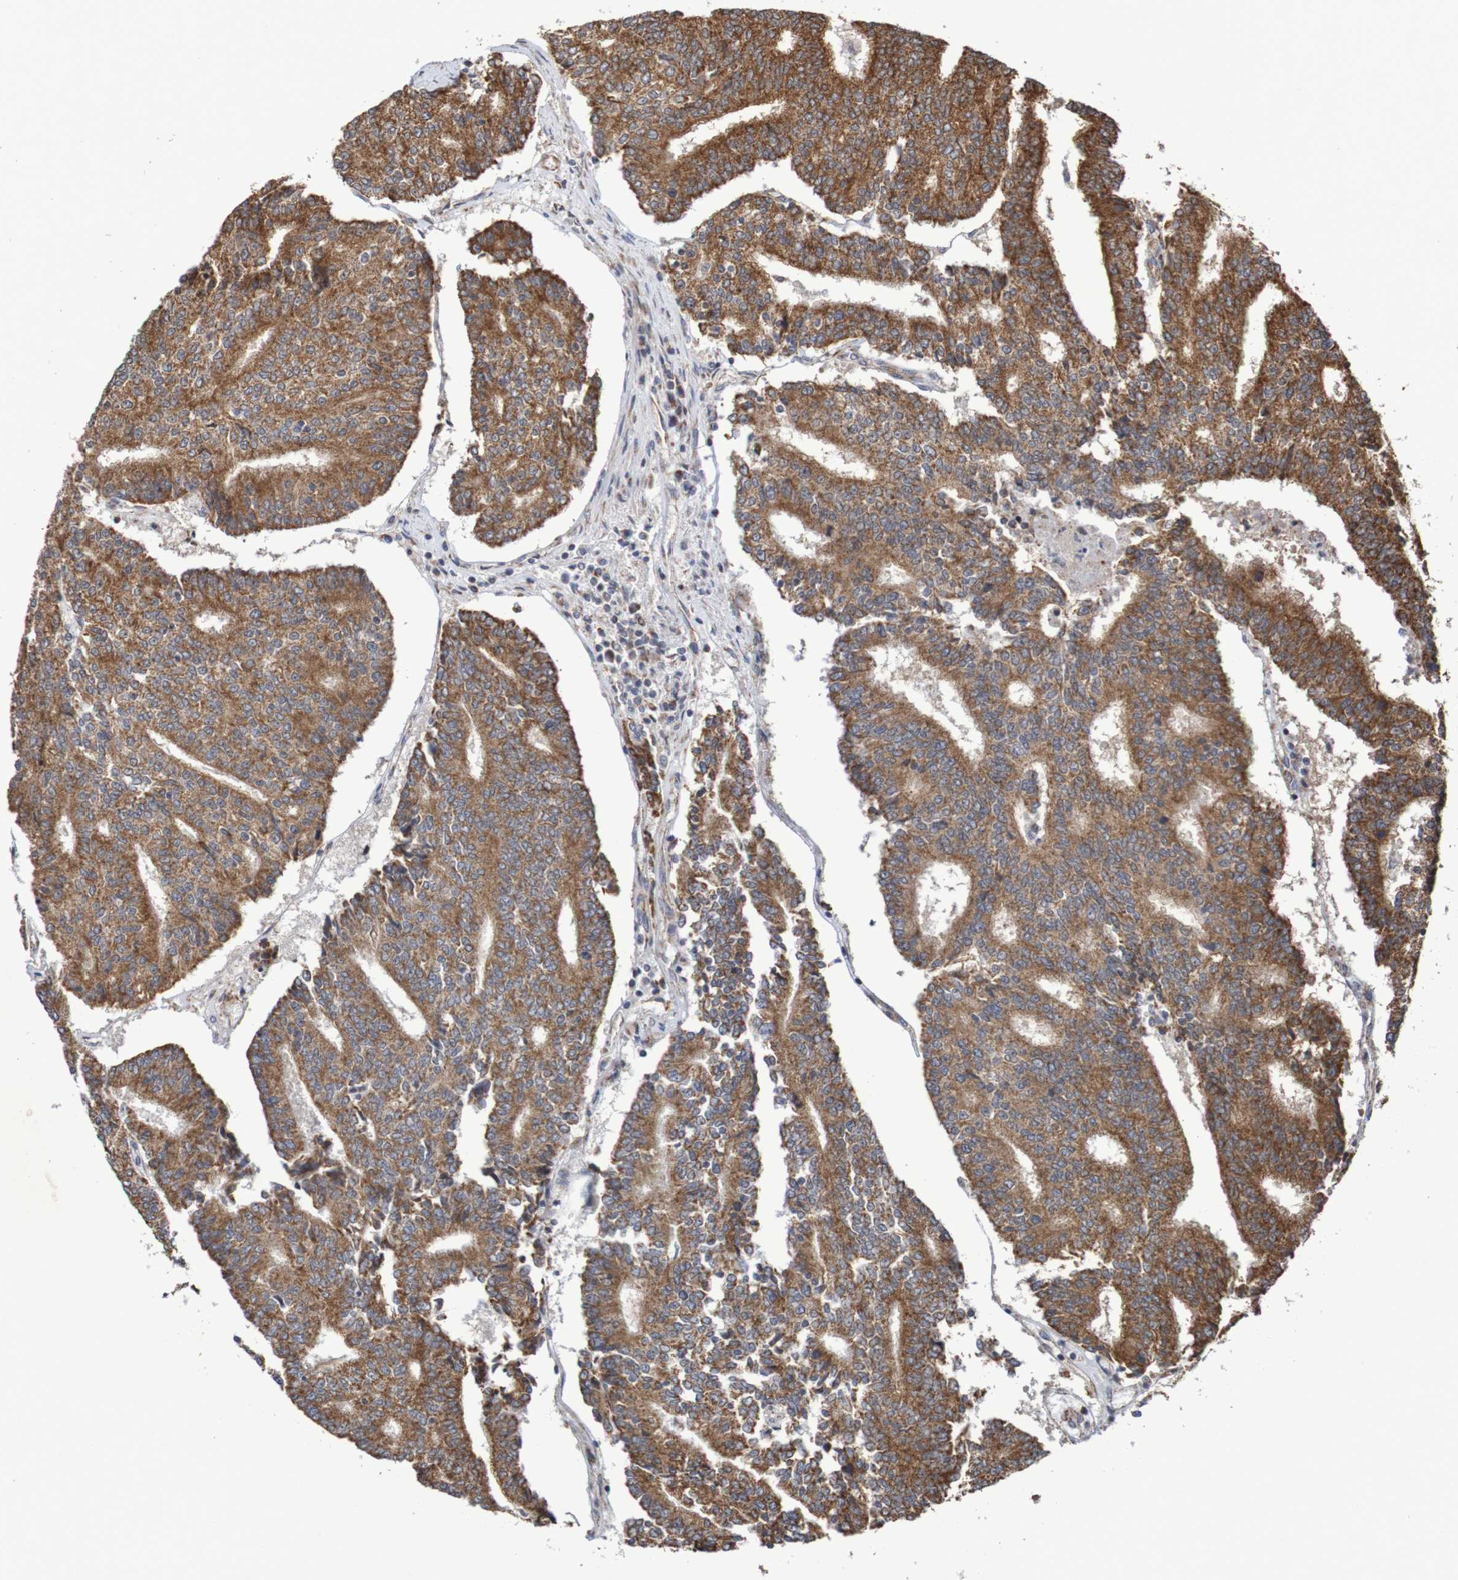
{"staining": {"intensity": "strong", "quantity": ">75%", "location": "cytoplasmic/membranous"}, "tissue": "prostate cancer", "cell_type": "Tumor cells", "image_type": "cancer", "snomed": [{"axis": "morphology", "description": "Normal tissue, NOS"}, {"axis": "morphology", "description": "Adenocarcinoma, High grade"}, {"axis": "topography", "description": "Prostate"}, {"axis": "topography", "description": "Seminal veicle"}], "caption": "Immunohistochemistry photomicrograph of neoplastic tissue: human adenocarcinoma (high-grade) (prostate) stained using immunohistochemistry exhibits high levels of strong protein expression localized specifically in the cytoplasmic/membranous of tumor cells, appearing as a cytoplasmic/membranous brown color.", "gene": "DVL1", "patient": {"sex": "male", "age": 55}}